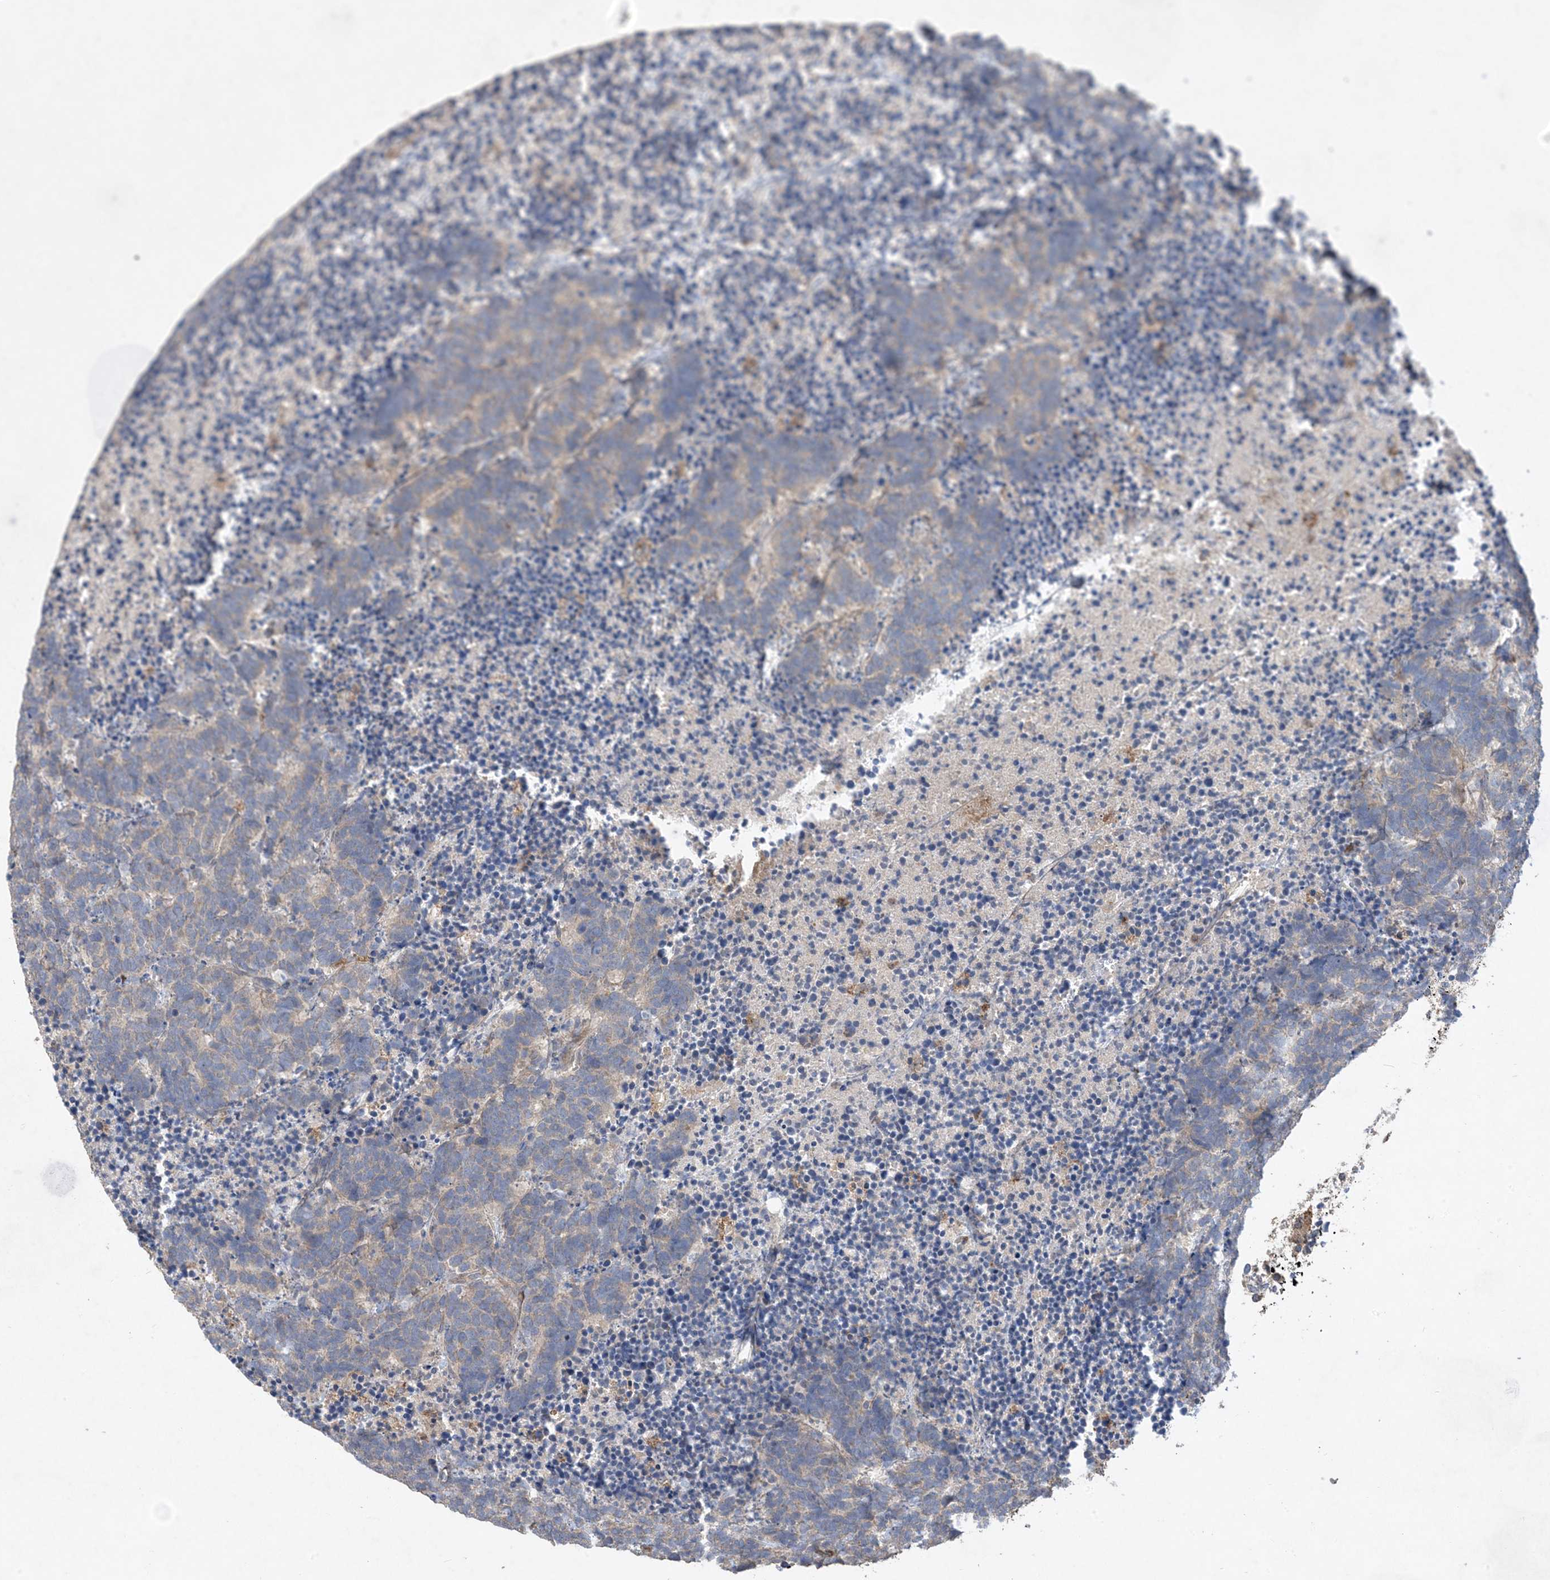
{"staining": {"intensity": "weak", "quantity": "25%-75%", "location": "cytoplasmic/membranous"}, "tissue": "carcinoid", "cell_type": "Tumor cells", "image_type": "cancer", "snomed": [{"axis": "morphology", "description": "Carcinoma, NOS"}, {"axis": "morphology", "description": "Carcinoid, malignant, NOS"}, {"axis": "topography", "description": "Urinary bladder"}], "caption": "DAB (3,3'-diaminobenzidine) immunohistochemical staining of human carcinoid exhibits weak cytoplasmic/membranous protein expression in about 25%-75% of tumor cells.", "gene": "MASP2", "patient": {"sex": "male", "age": 57}}